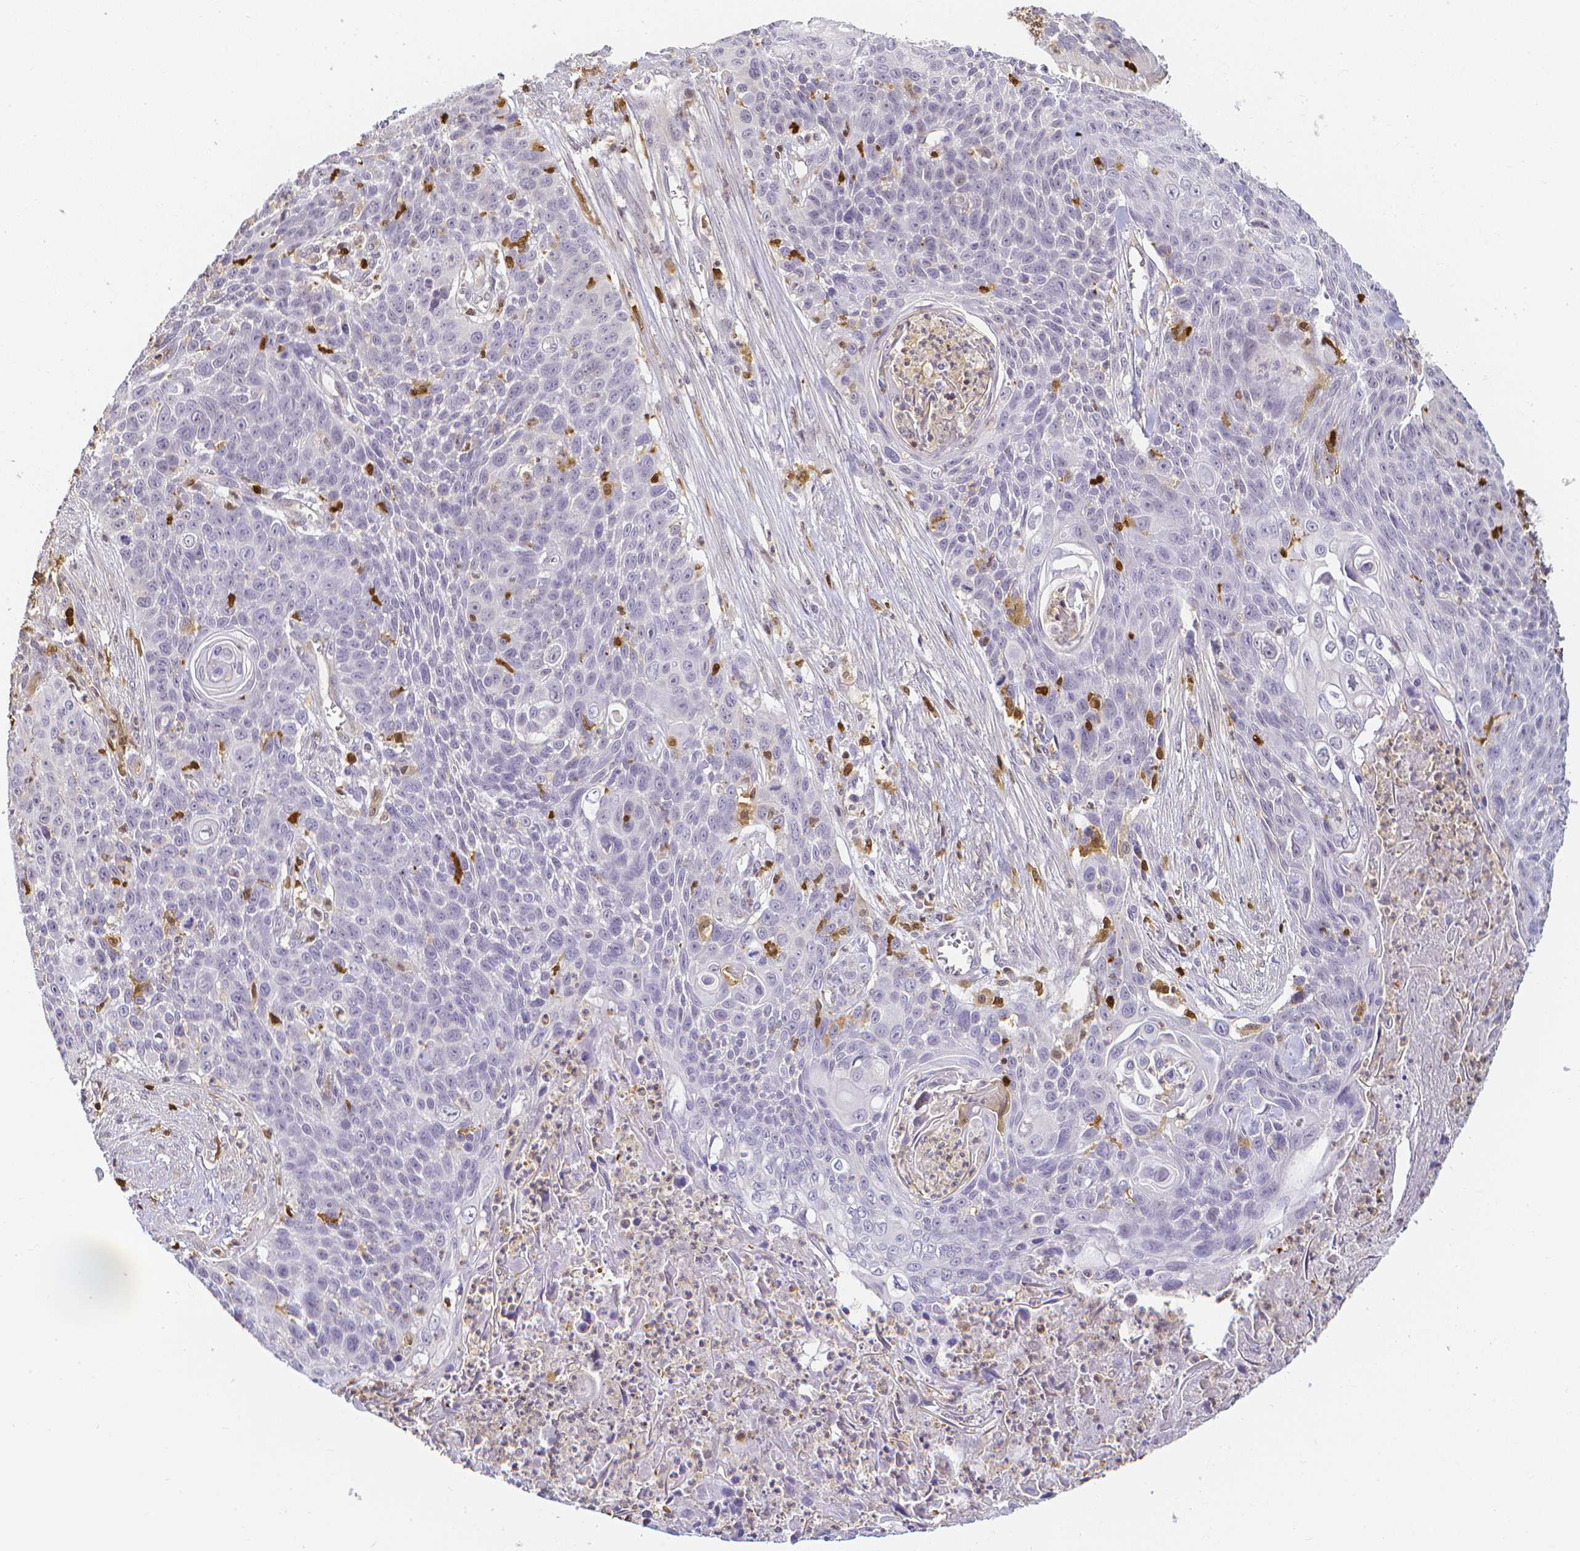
{"staining": {"intensity": "negative", "quantity": "none", "location": "none"}, "tissue": "lung cancer", "cell_type": "Tumor cells", "image_type": "cancer", "snomed": [{"axis": "morphology", "description": "Squamous cell carcinoma, NOS"}, {"axis": "morphology", "description": "Squamous cell carcinoma, metastatic, NOS"}, {"axis": "topography", "description": "Lung"}, {"axis": "topography", "description": "Pleura, NOS"}], "caption": "The IHC photomicrograph has no significant expression in tumor cells of lung squamous cell carcinoma tissue.", "gene": "COTL1", "patient": {"sex": "male", "age": 72}}